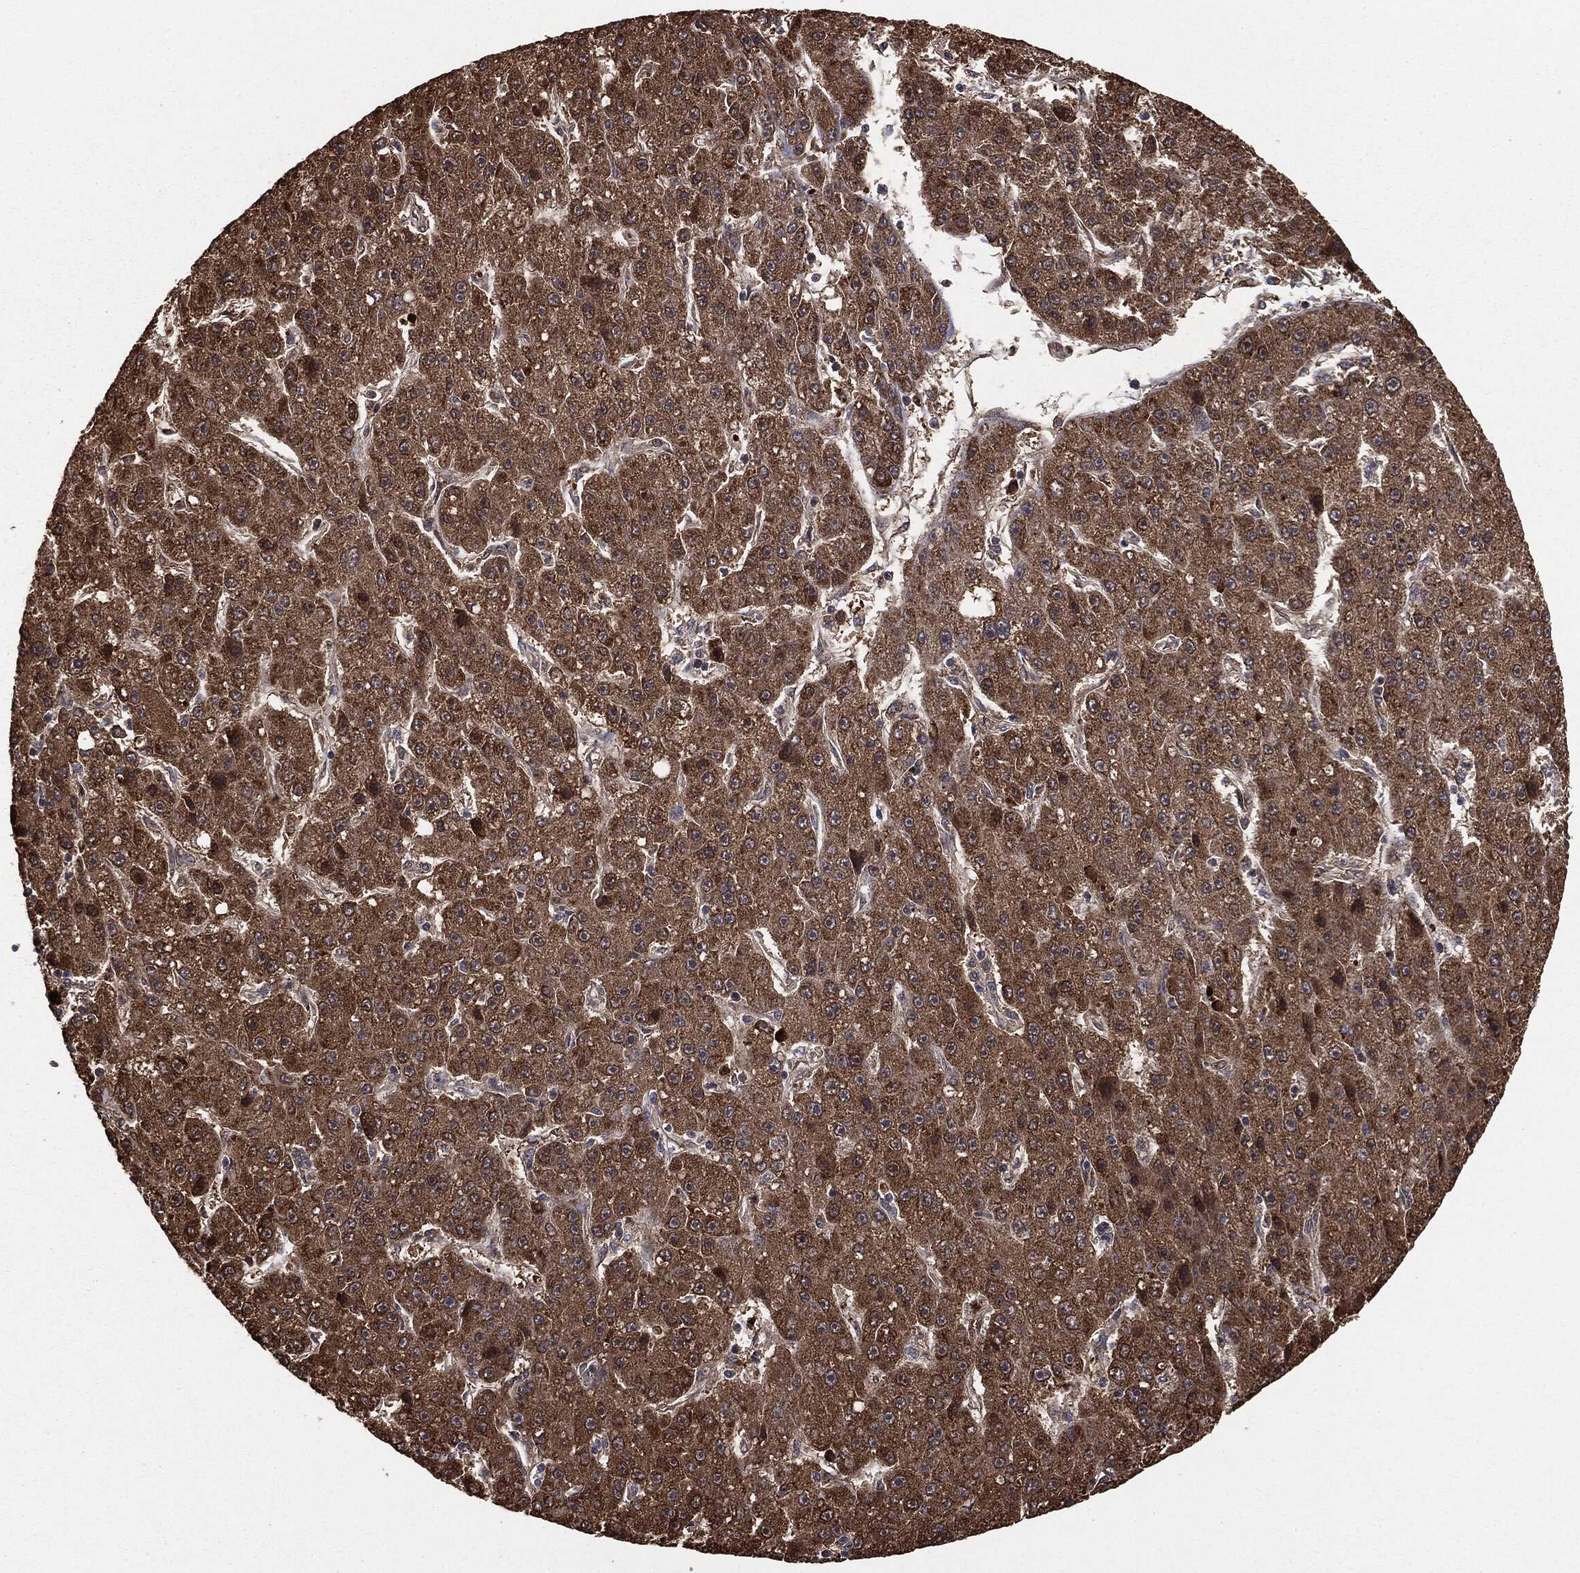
{"staining": {"intensity": "moderate", "quantity": ">75%", "location": "cytoplasmic/membranous"}, "tissue": "liver cancer", "cell_type": "Tumor cells", "image_type": "cancer", "snomed": [{"axis": "morphology", "description": "Carcinoma, Hepatocellular, NOS"}, {"axis": "topography", "description": "Liver"}], "caption": "Liver hepatocellular carcinoma stained for a protein (brown) demonstrates moderate cytoplasmic/membranous positive positivity in about >75% of tumor cells.", "gene": "NME1", "patient": {"sex": "male", "age": 67}}